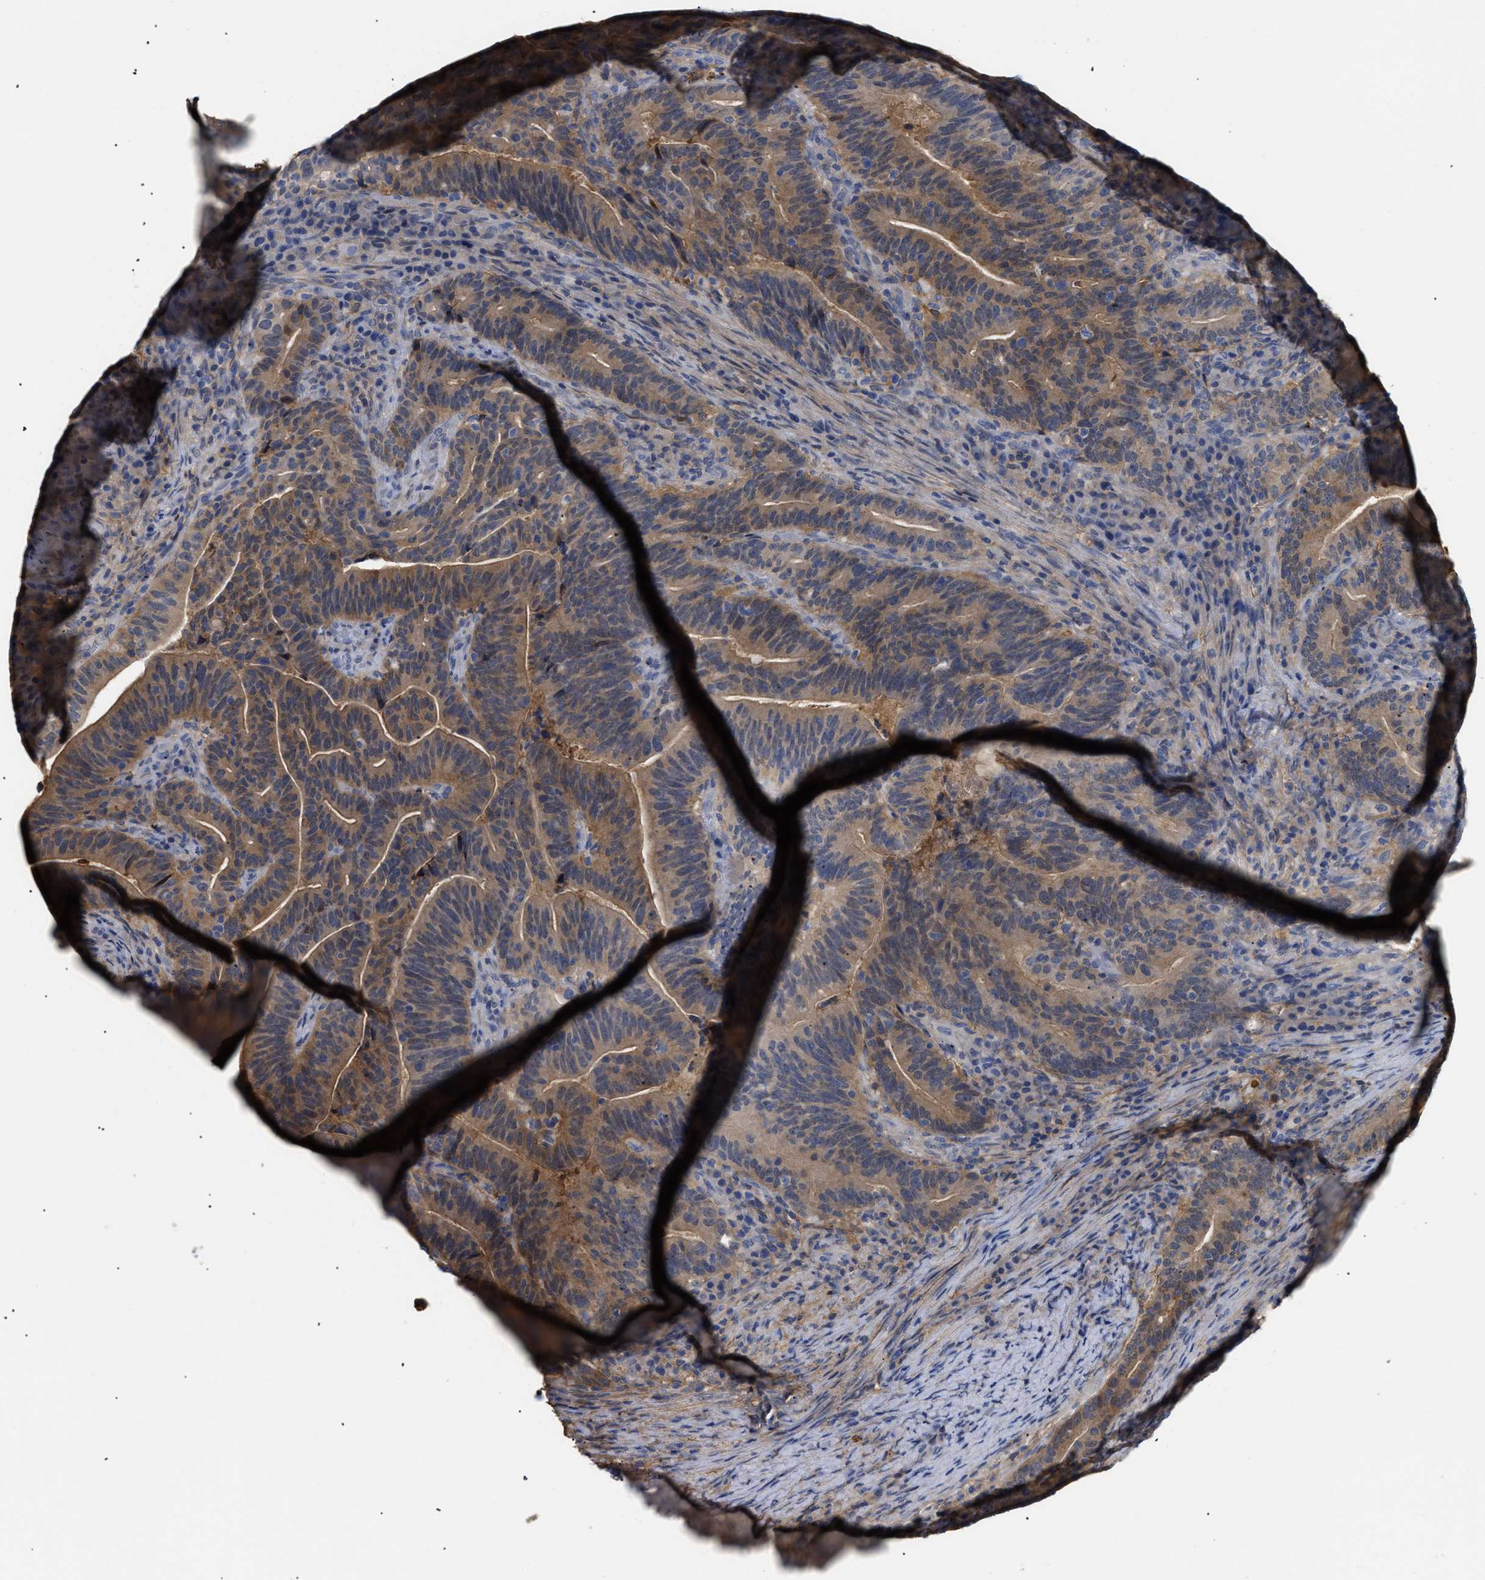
{"staining": {"intensity": "moderate", "quantity": ">75%", "location": "cytoplasmic/membranous"}, "tissue": "colorectal cancer", "cell_type": "Tumor cells", "image_type": "cancer", "snomed": [{"axis": "morphology", "description": "Normal tissue, NOS"}, {"axis": "morphology", "description": "Adenocarcinoma, NOS"}, {"axis": "topography", "description": "Colon"}], "caption": "The micrograph reveals immunohistochemical staining of colorectal adenocarcinoma. There is moderate cytoplasmic/membranous expression is present in about >75% of tumor cells.", "gene": "ANXA4", "patient": {"sex": "female", "age": 66}}